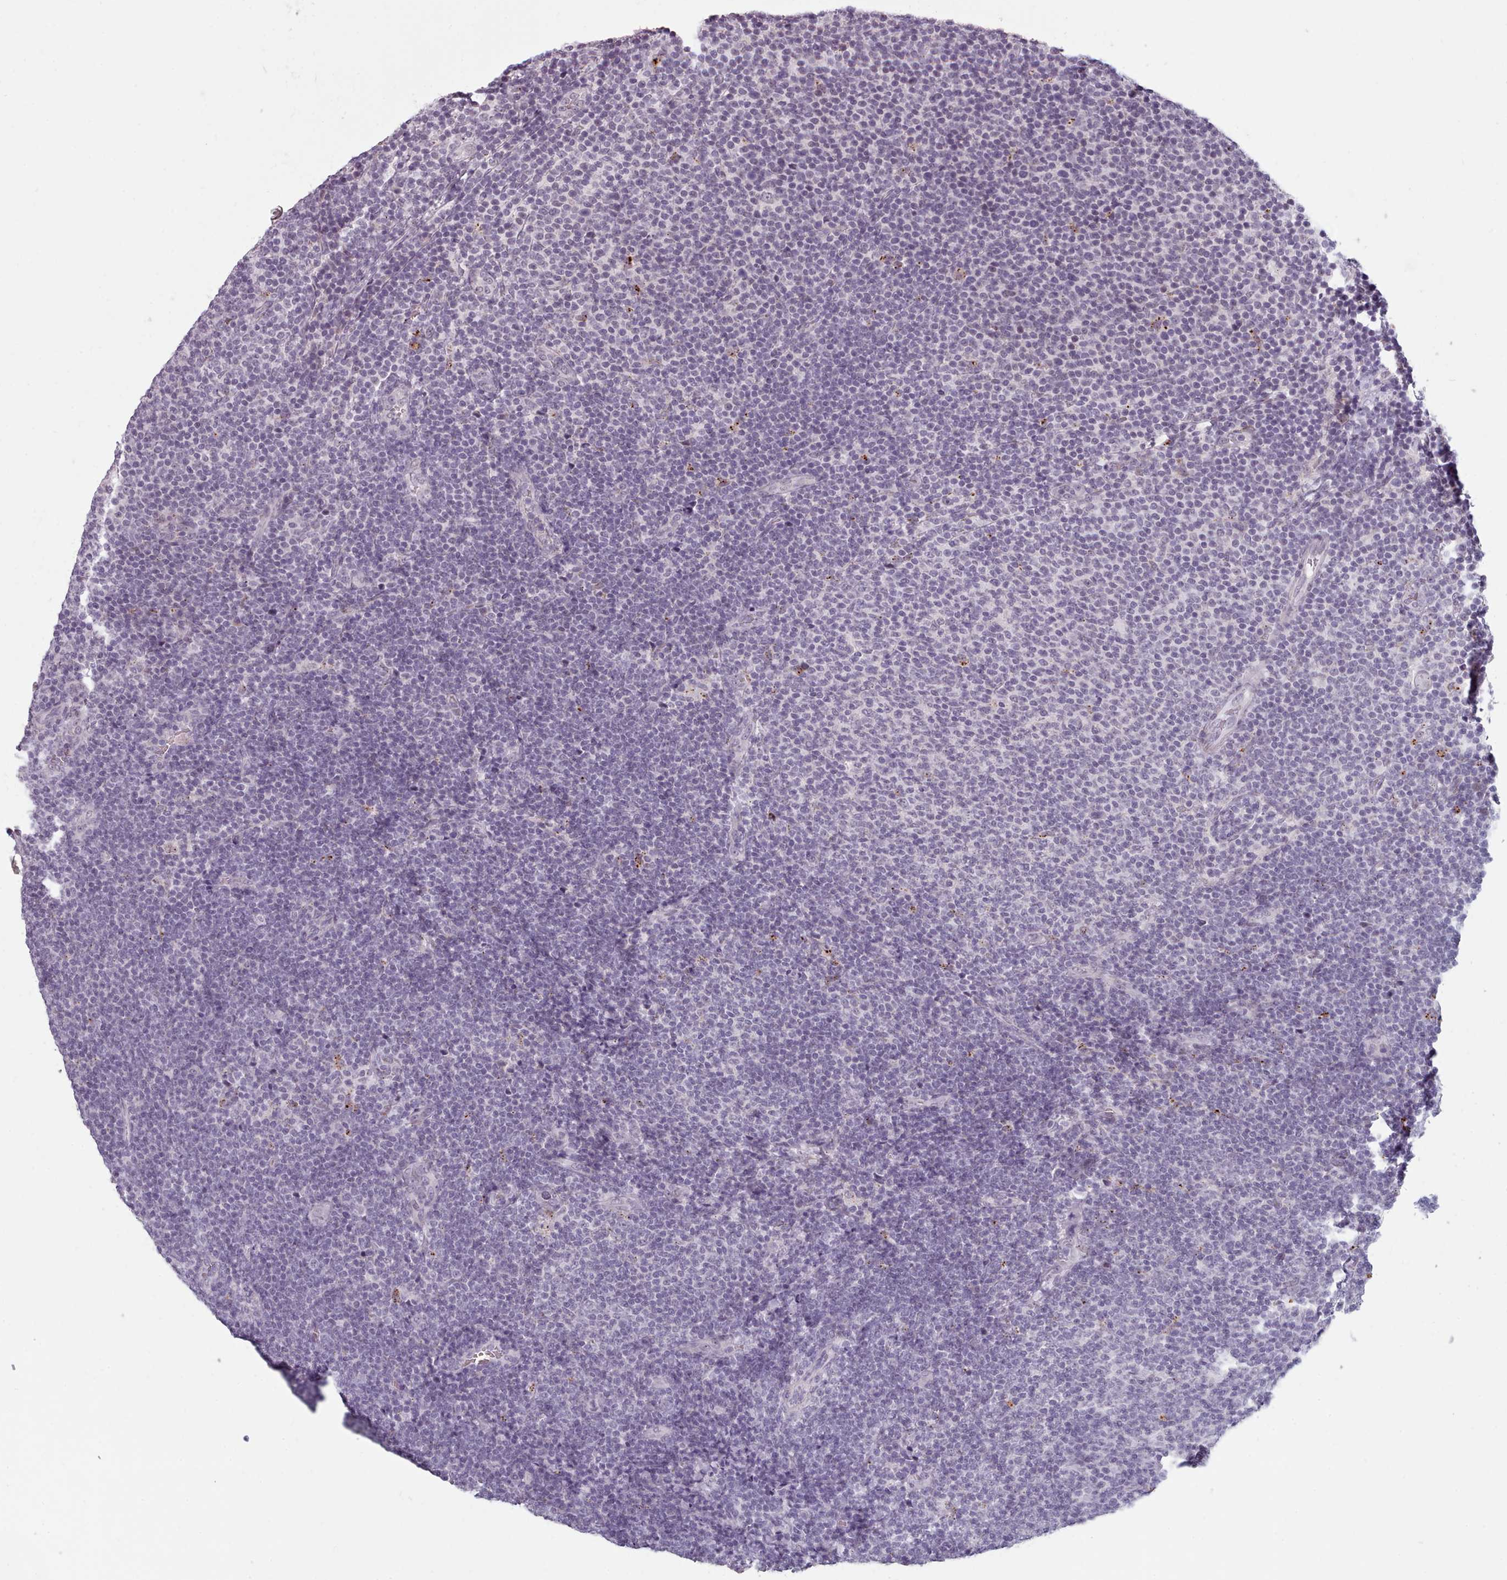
{"staining": {"intensity": "negative", "quantity": "none", "location": "none"}, "tissue": "lymphoma", "cell_type": "Tumor cells", "image_type": "cancer", "snomed": [{"axis": "morphology", "description": "Malignant lymphoma, non-Hodgkin's type, Low grade"}, {"axis": "topography", "description": "Lymph node"}], "caption": "This micrograph is of lymphoma stained with IHC to label a protein in brown with the nuclei are counter-stained blue. There is no positivity in tumor cells.", "gene": "PBX4", "patient": {"sex": "male", "age": 66}}